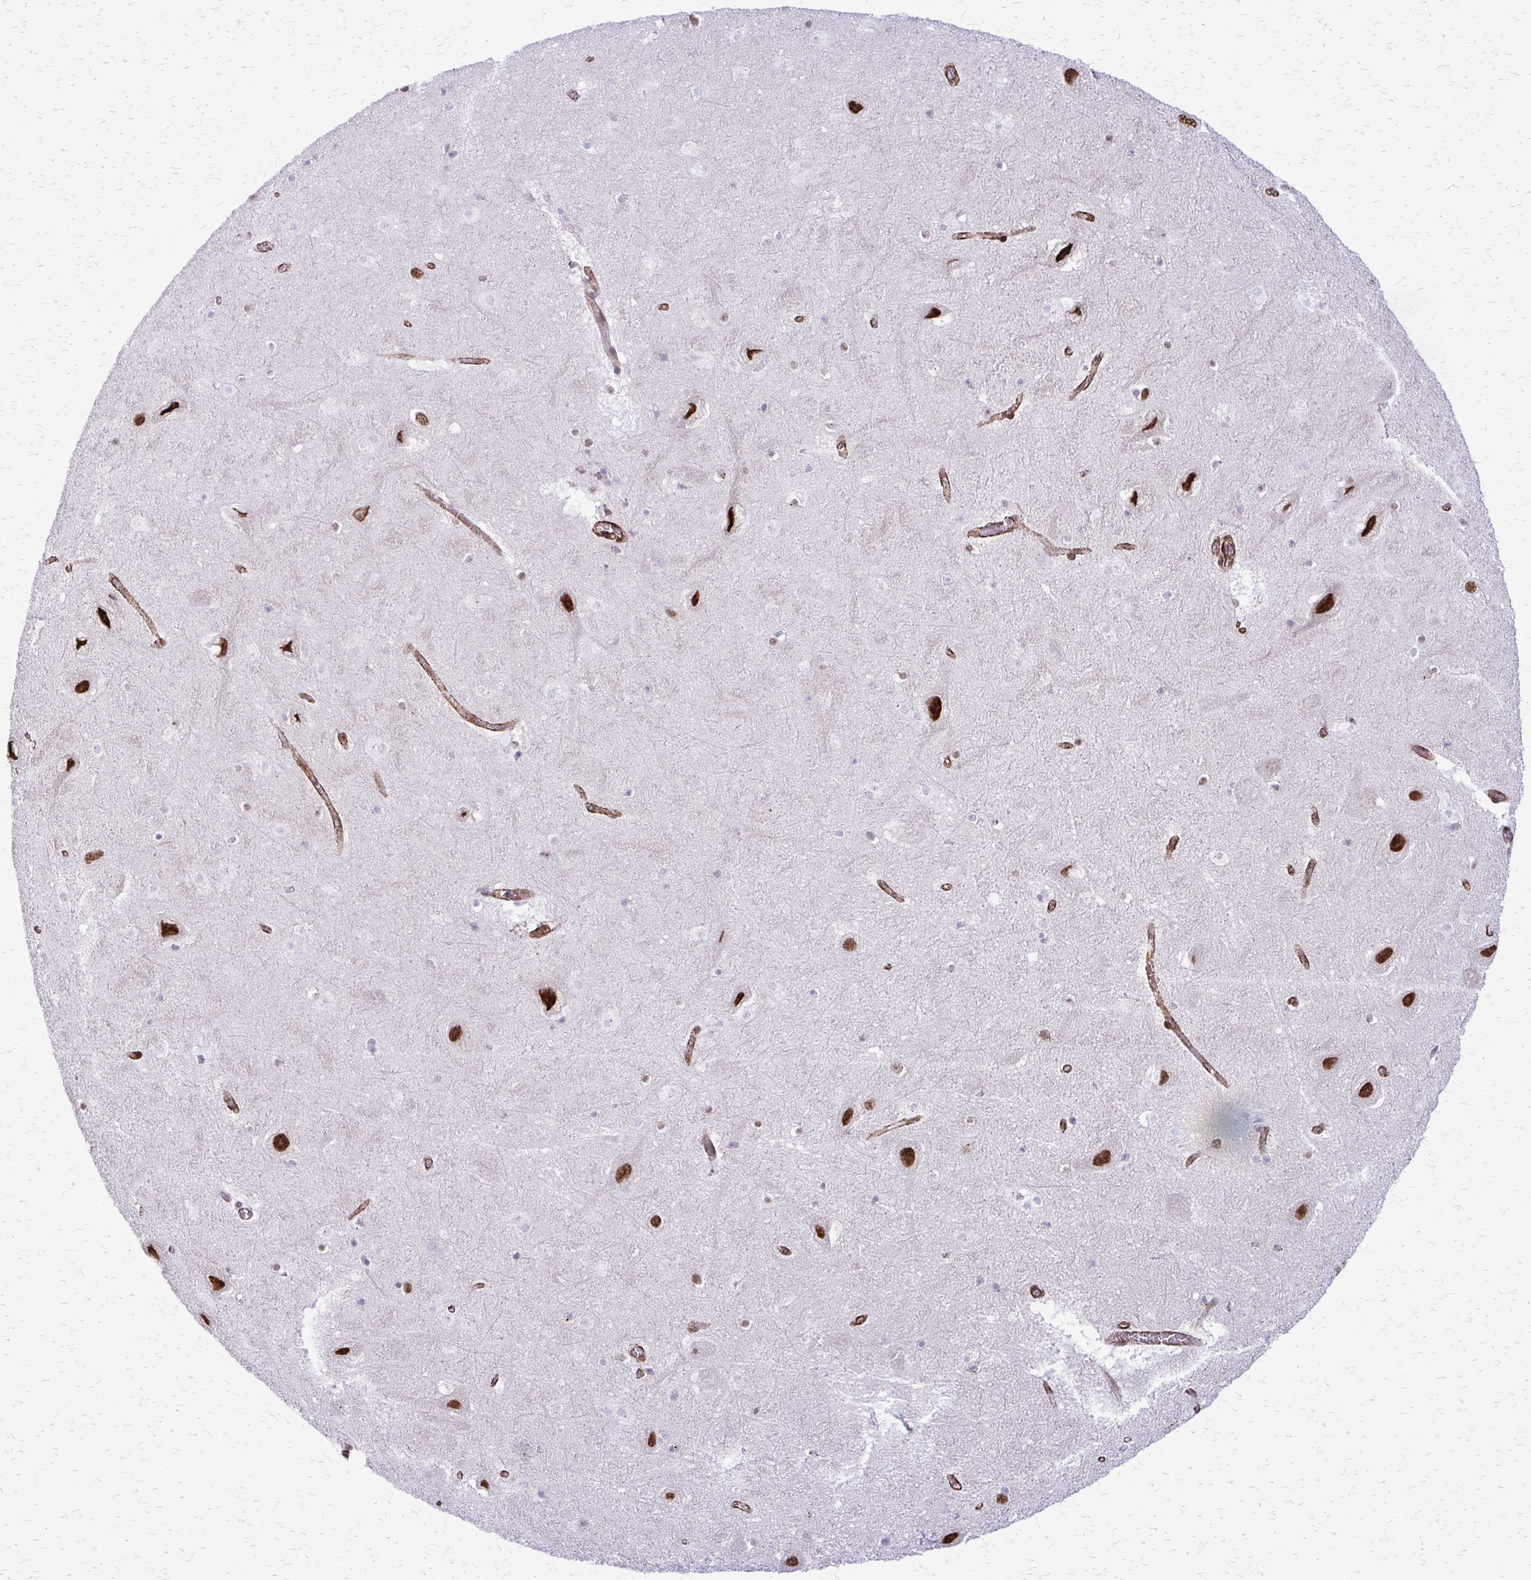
{"staining": {"intensity": "moderate", "quantity": "<25%", "location": "nuclear"}, "tissue": "hippocampus", "cell_type": "Glial cells", "image_type": "normal", "snomed": [{"axis": "morphology", "description": "Normal tissue, NOS"}, {"axis": "topography", "description": "Hippocampus"}], "caption": "Hippocampus stained for a protein (brown) reveals moderate nuclear positive staining in approximately <25% of glial cells.", "gene": "NRBF2", "patient": {"sex": "female", "age": 42}}